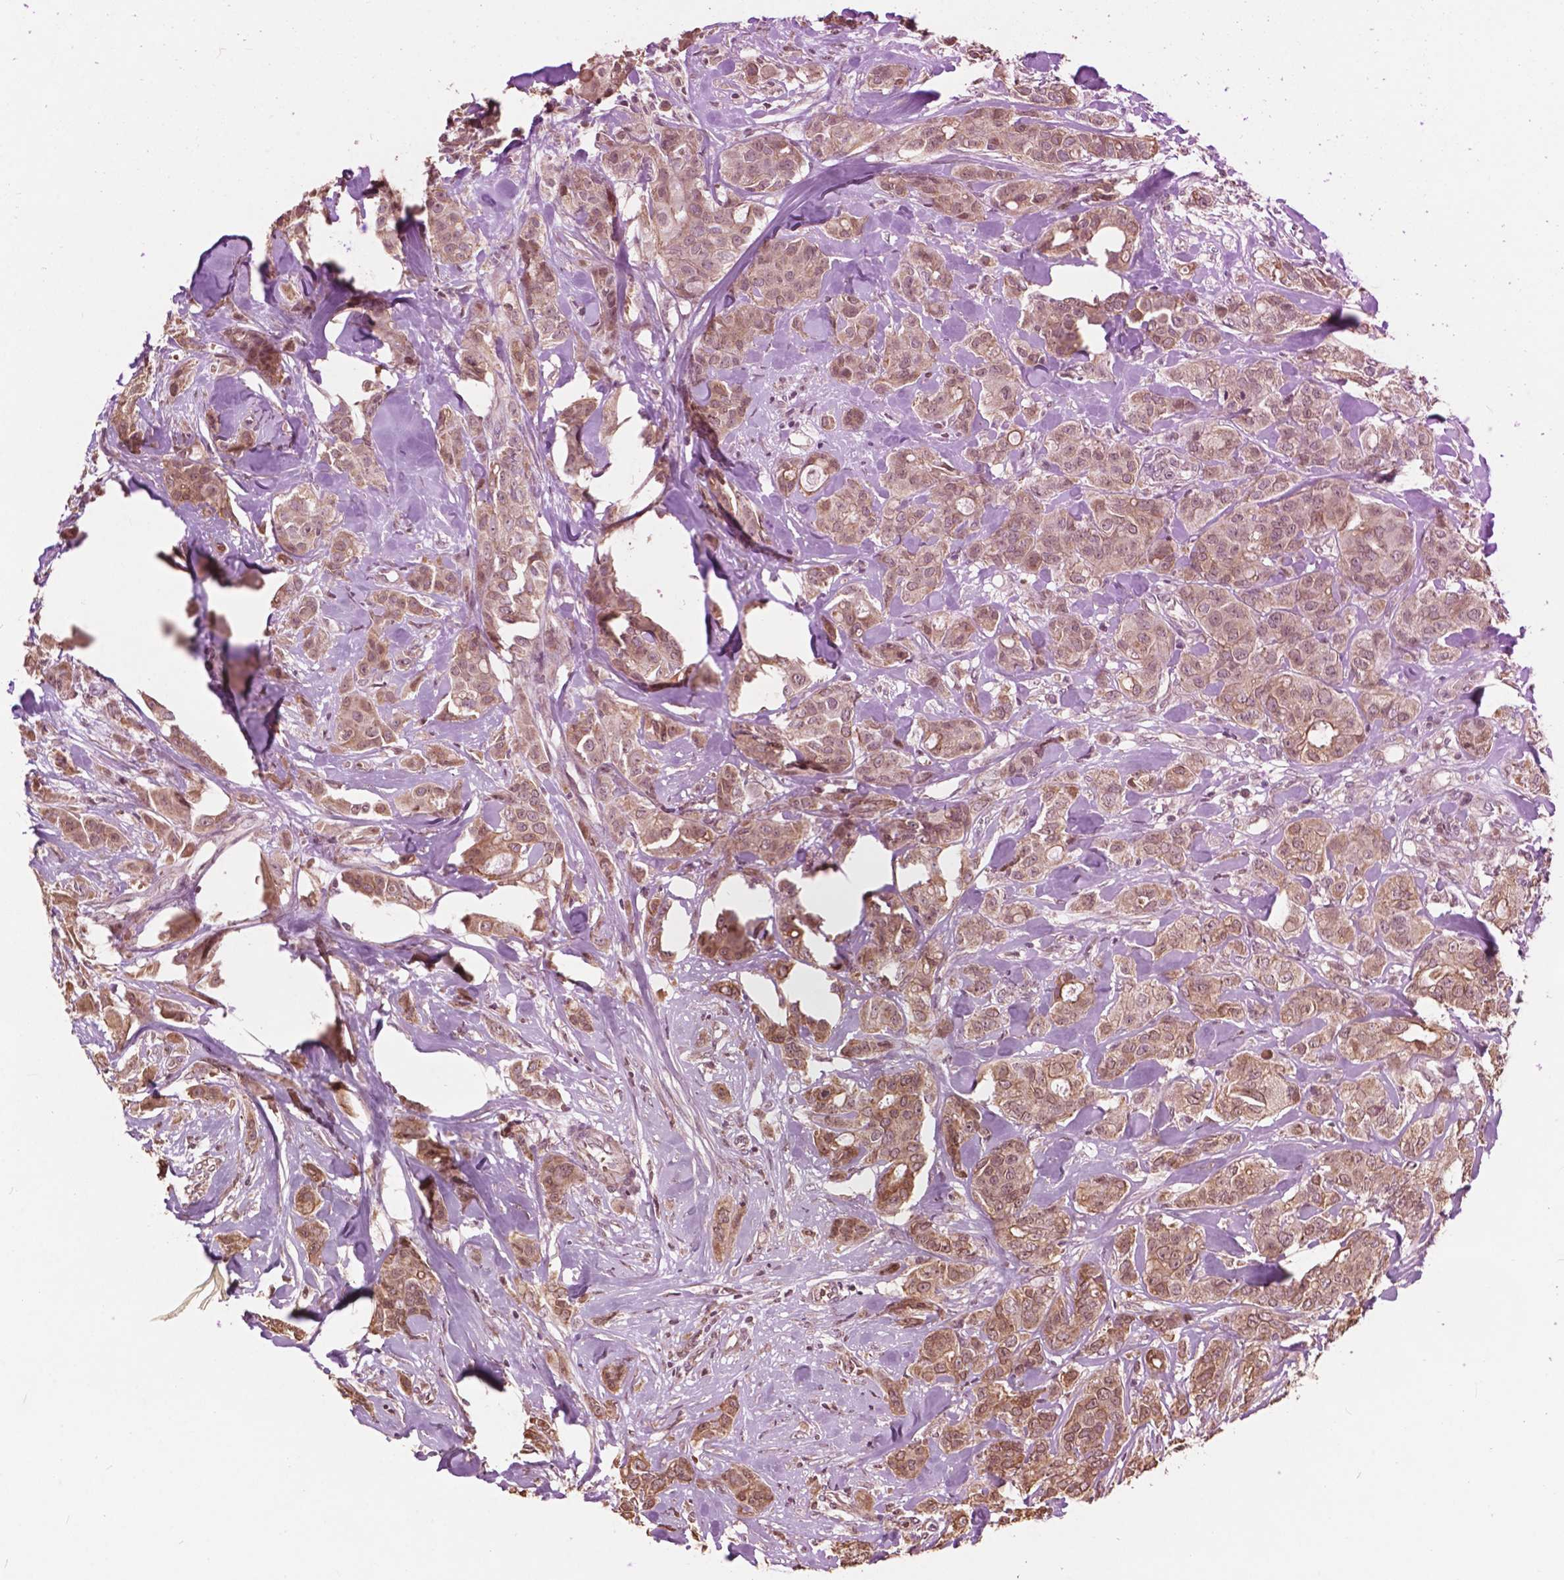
{"staining": {"intensity": "moderate", "quantity": ">75%", "location": "cytoplasmic/membranous"}, "tissue": "breast cancer", "cell_type": "Tumor cells", "image_type": "cancer", "snomed": [{"axis": "morphology", "description": "Duct carcinoma"}, {"axis": "topography", "description": "Breast"}], "caption": "Human infiltrating ductal carcinoma (breast) stained with a brown dye reveals moderate cytoplasmic/membranous positive expression in about >75% of tumor cells.", "gene": "GLRA2", "patient": {"sex": "female", "age": 43}}